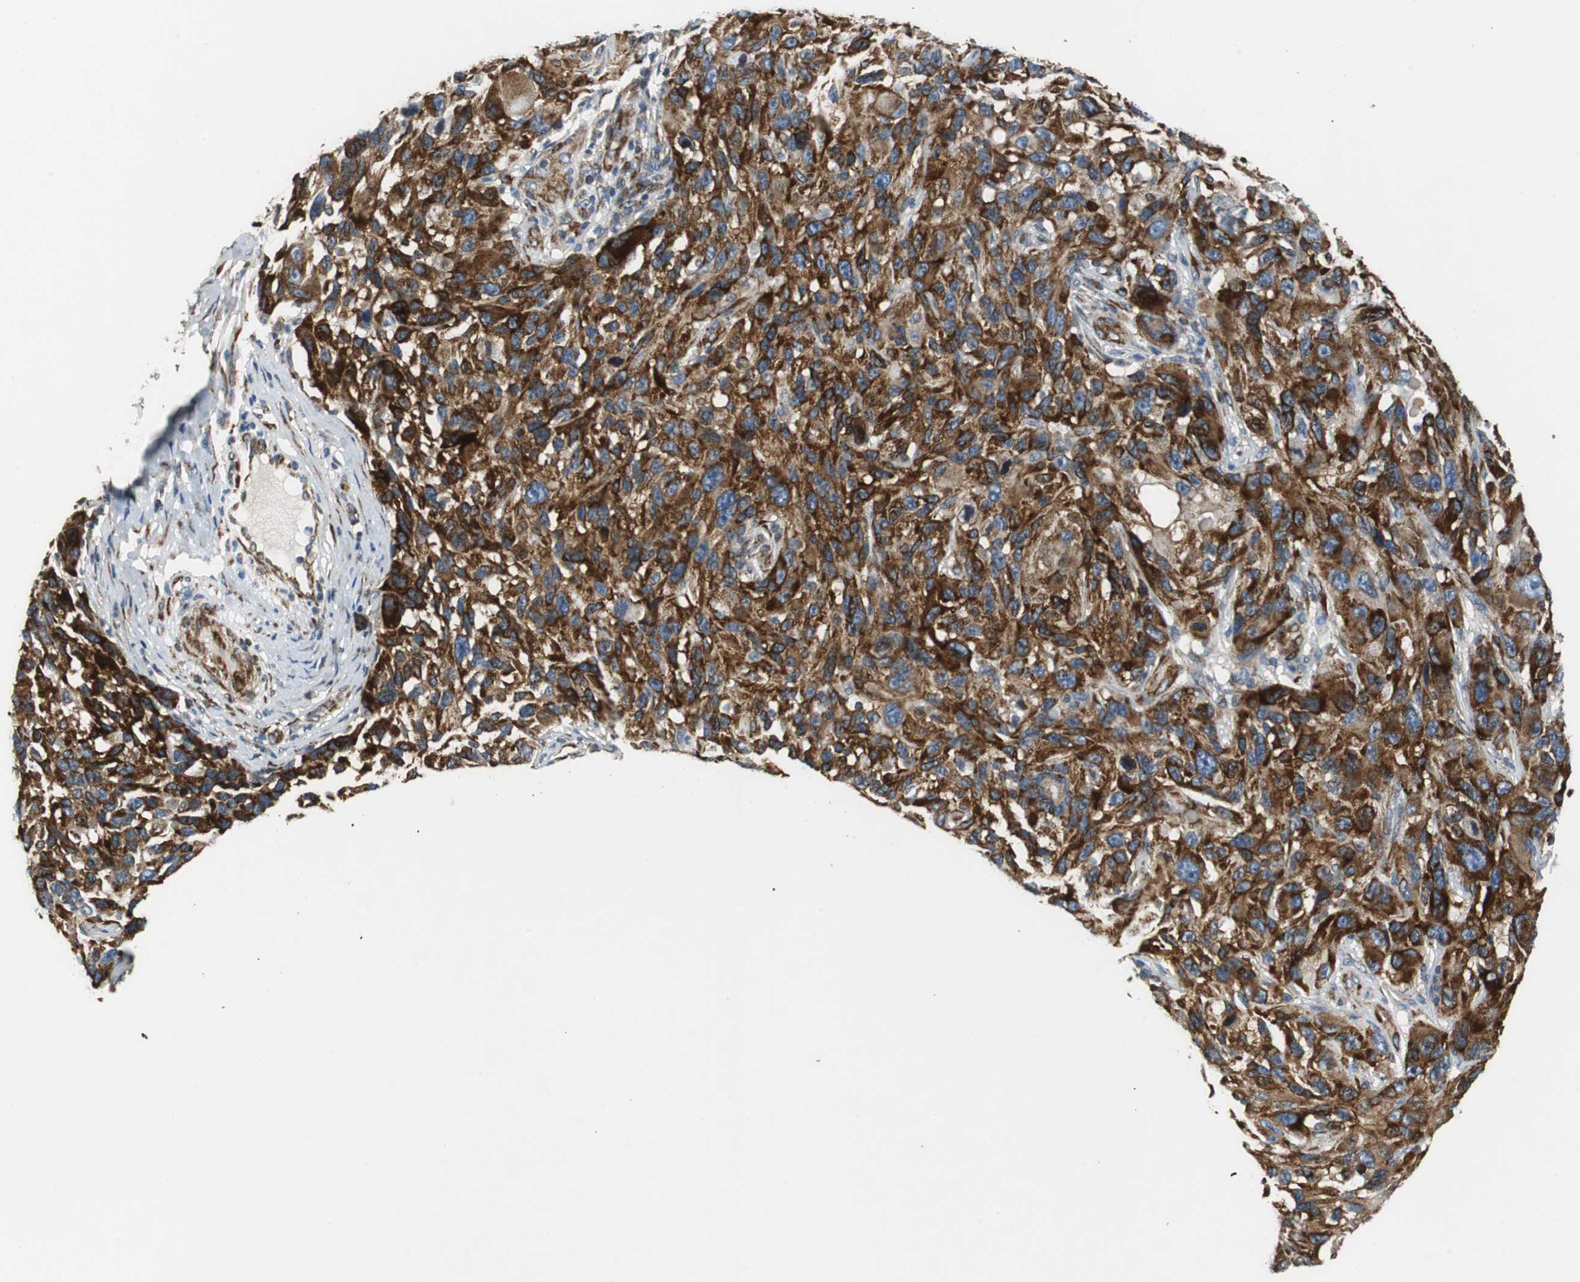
{"staining": {"intensity": "strong", "quantity": ">75%", "location": "cytoplasmic/membranous"}, "tissue": "melanoma", "cell_type": "Tumor cells", "image_type": "cancer", "snomed": [{"axis": "morphology", "description": "Malignant melanoma, NOS"}, {"axis": "topography", "description": "Skin"}], "caption": "Tumor cells show strong cytoplasmic/membranous positivity in about >75% of cells in melanoma.", "gene": "ISCU", "patient": {"sex": "male", "age": 53}}